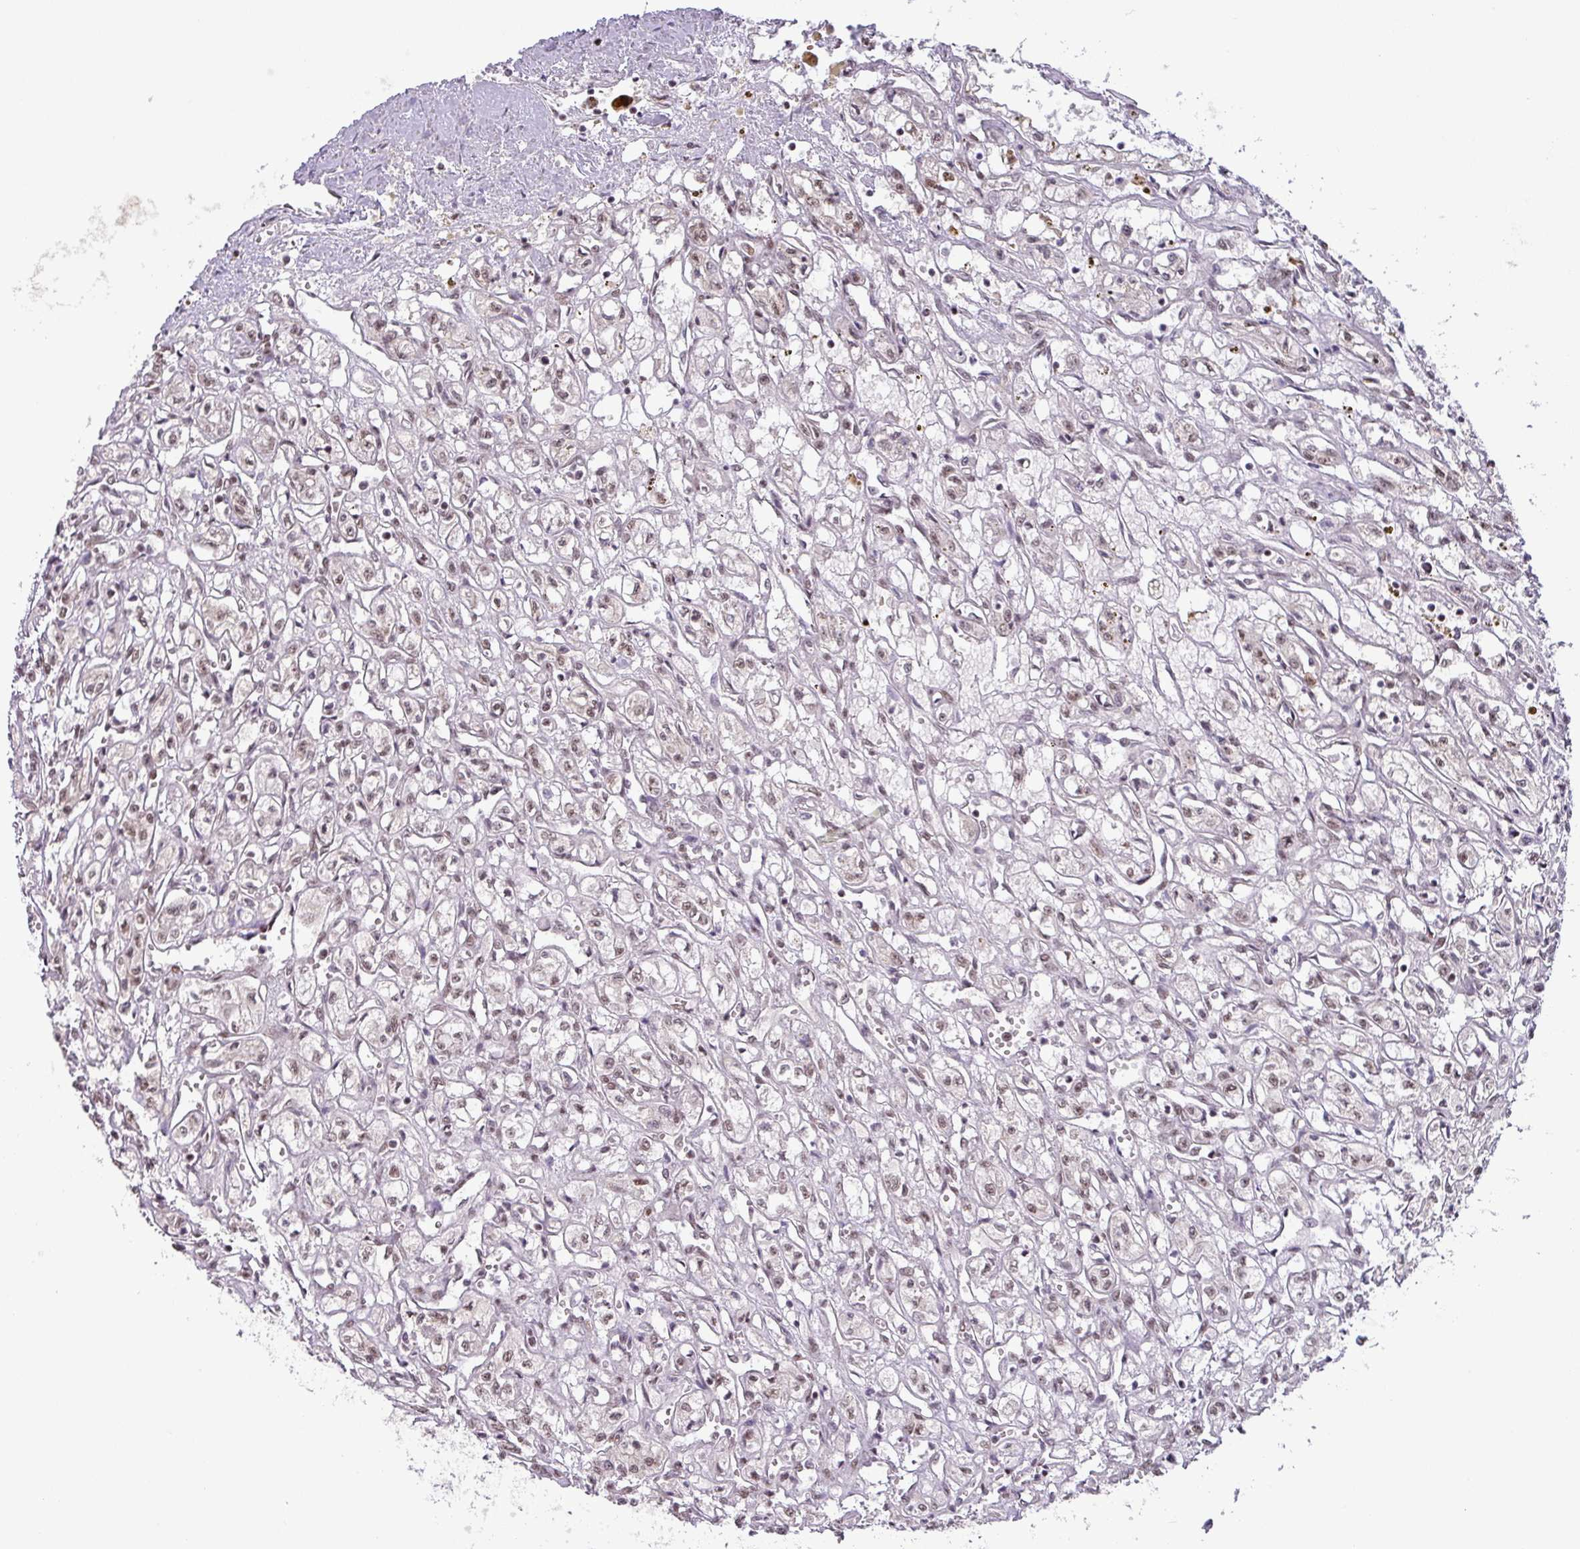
{"staining": {"intensity": "weak", "quantity": "<25%", "location": "nuclear"}, "tissue": "renal cancer", "cell_type": "Tumor cells", "image_type": "cancer", "snomed": [{"axis": "morphology", "description": "Adenocarcinoma, NOS"}, {"axis": "topography", "description": "Kidney"}], "caption": "Immunohistochemical staining of renal adenocarcinoma displays no significant positivity in tumor cells.", "gene": "SRSF2", "patient": {"sex": "male", "age": 56}}